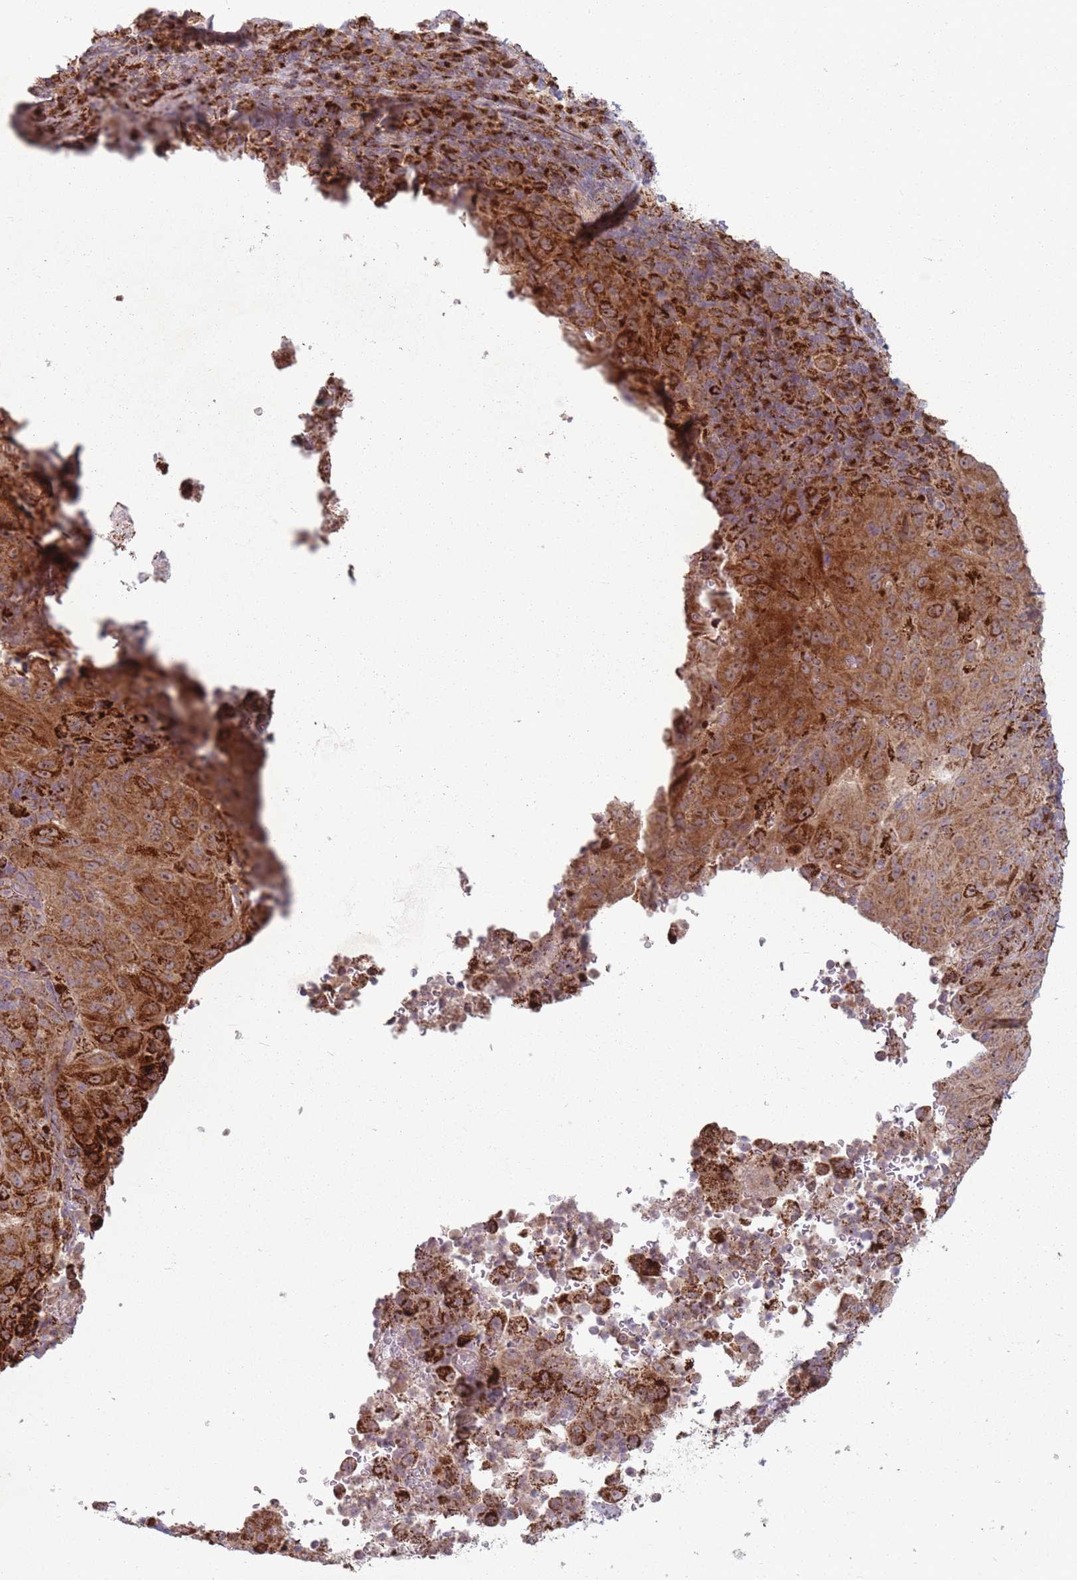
{"staining": {"intensity": "strong", "quantity": ">75%", "location": "cytoplasmic/membranous"}, "tissue": "pancreatic cancer", "cell_type": "Tumor cells", "image_type": "cancer", "snomed": [{"axis": "morphology", "description": "Adenocarcinoma, NOS"}, {"axis": "topography", "description": "Pancreas"}], "caption": "Pancreatic cancer (adenocarcinoma) stained for a protein (brown) shows strong cytoplasmic/membranous positive staining in approximately >75% of tumor cells.", "gene": "OR10Q1", "patient": {"sex": "male", "age": 63}}